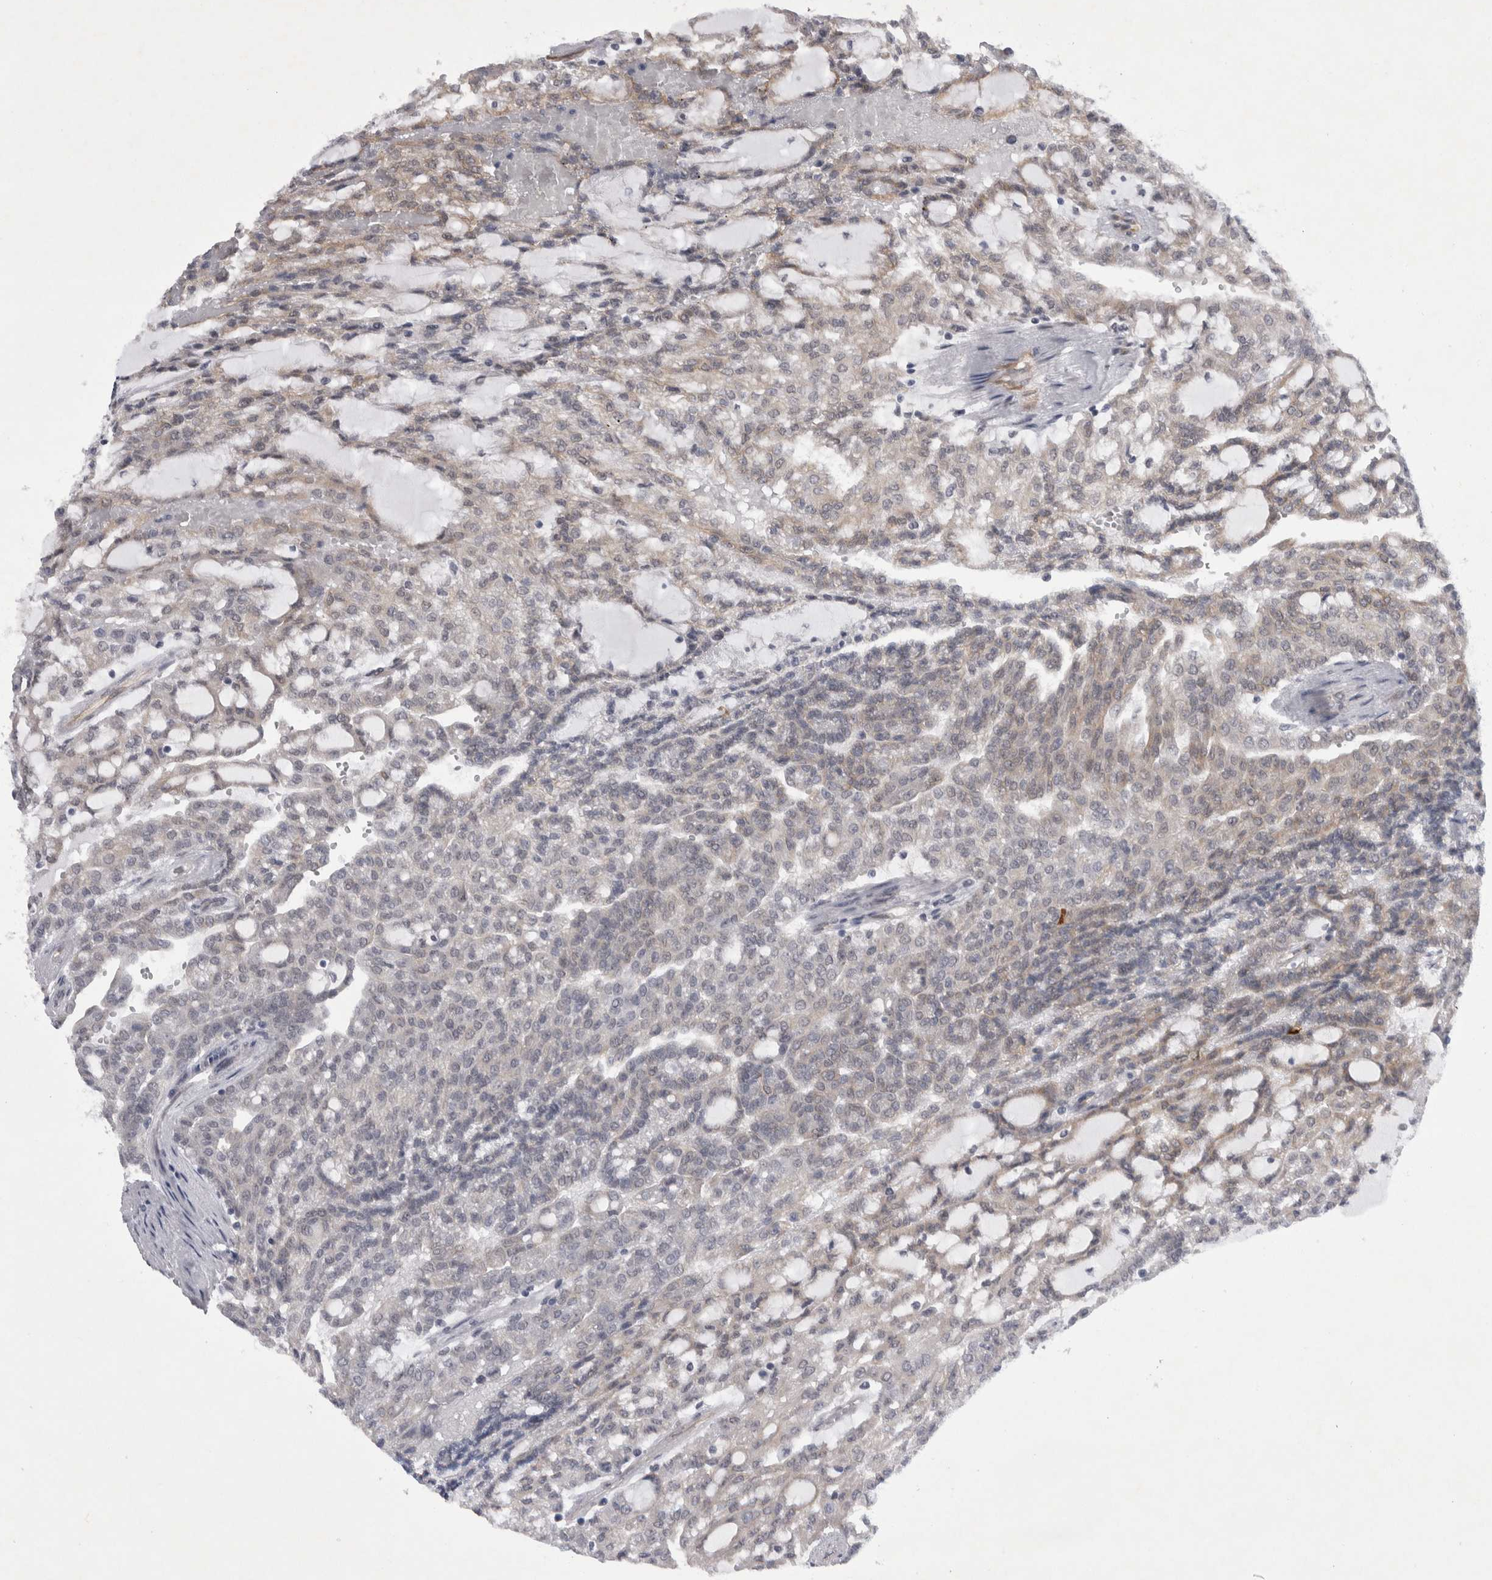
{"staining": {"intensity": "weak", "quantity": "<25%", "location": "cytoplasmic/membranous"}, "tissue": "renal cancer", "cell_type": "Tumor cells", "image_type": "cancer", "snomed": [{"axis": "morphology", "description": "Adenocarcinoma, NOS"}, {"axis": "topography", "description": "Kidney"}], "caption": "A high-resolution image shows immunohistochemistry (IHC) staining of renal cancer (adenocarcinoma), which shows no significant staining in tumor cells.", "gene": "PARP11", "patient": {"sex": "male", "age": 63}}